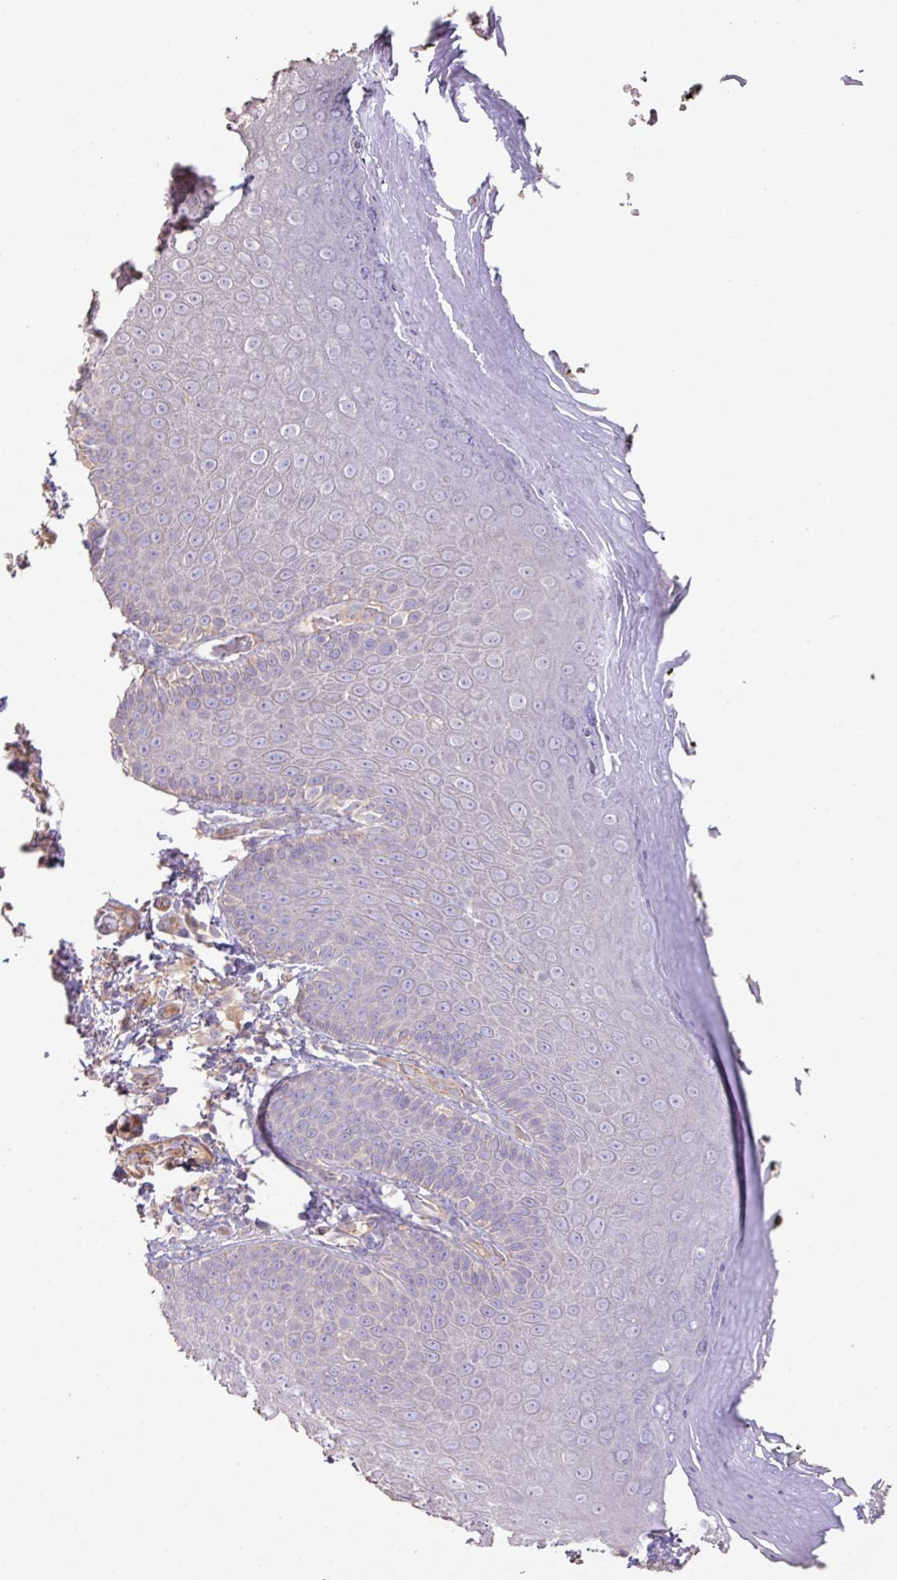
{"staining": {"intensity": "weak", "quantity": "<25%", "location": "cytoplasmic/membranous"}, "tissue": "skin", "cell_type": "Epidermal cells", "image_type": "normal", "snomed": [{"axis": "morphology", "description": "Normal tissue, NOS"}, {"axis": "topography", "description": "Anal"}, {"axis": "topography", "description": "Peripheral nerve tissue"}], "caption": "Immunohistochemical staining of unremarkable human skin exhibits no significant expression in epidermal cells. (Brightfield microscopy of DAB (3,3'-diaminobenzidine) immunohistochemistry at high magnification).", "gene": "CALML4", "patient": {"sex": "male", "age": 53}}